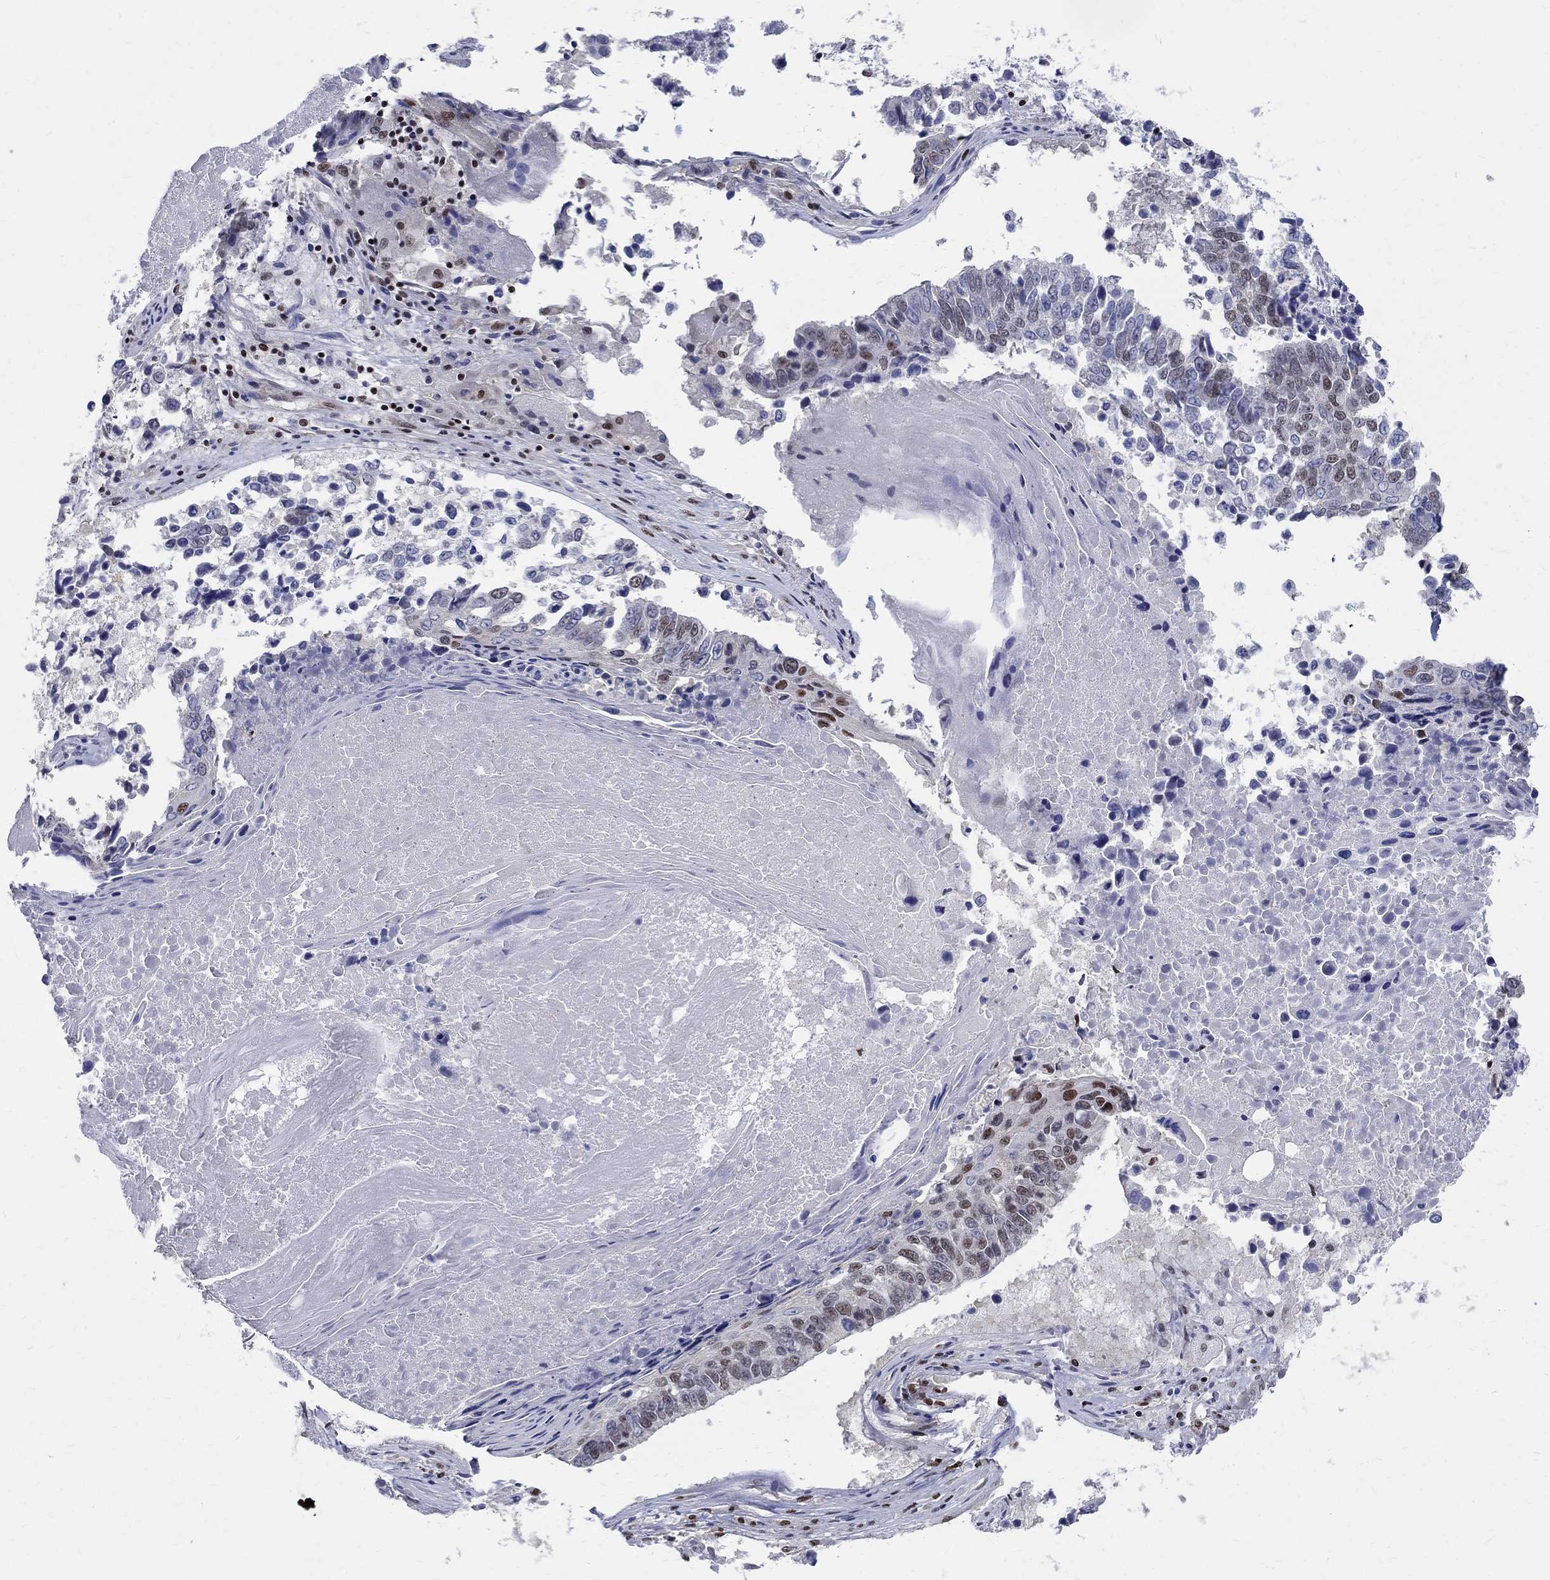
{"staining": {"intensity": "weak", "quantity": "25%-75%", "location": "nuclear"}, "tissue": "lung cancer", "cell_type": "Tumor cells", "image_type": "cancer", "snomed": [{"axis": "morphology", "description": "Squamous cell carcinoma, NOS"}, {"axis": "topography", "description": "Lung"}], "caption": "Lung cancer stained with IHC reveals weak nuclear staining in about 25%-75% of tumor cells.", "gene": "FBXO16", "patient": {"sex": "male", "age": 73}}